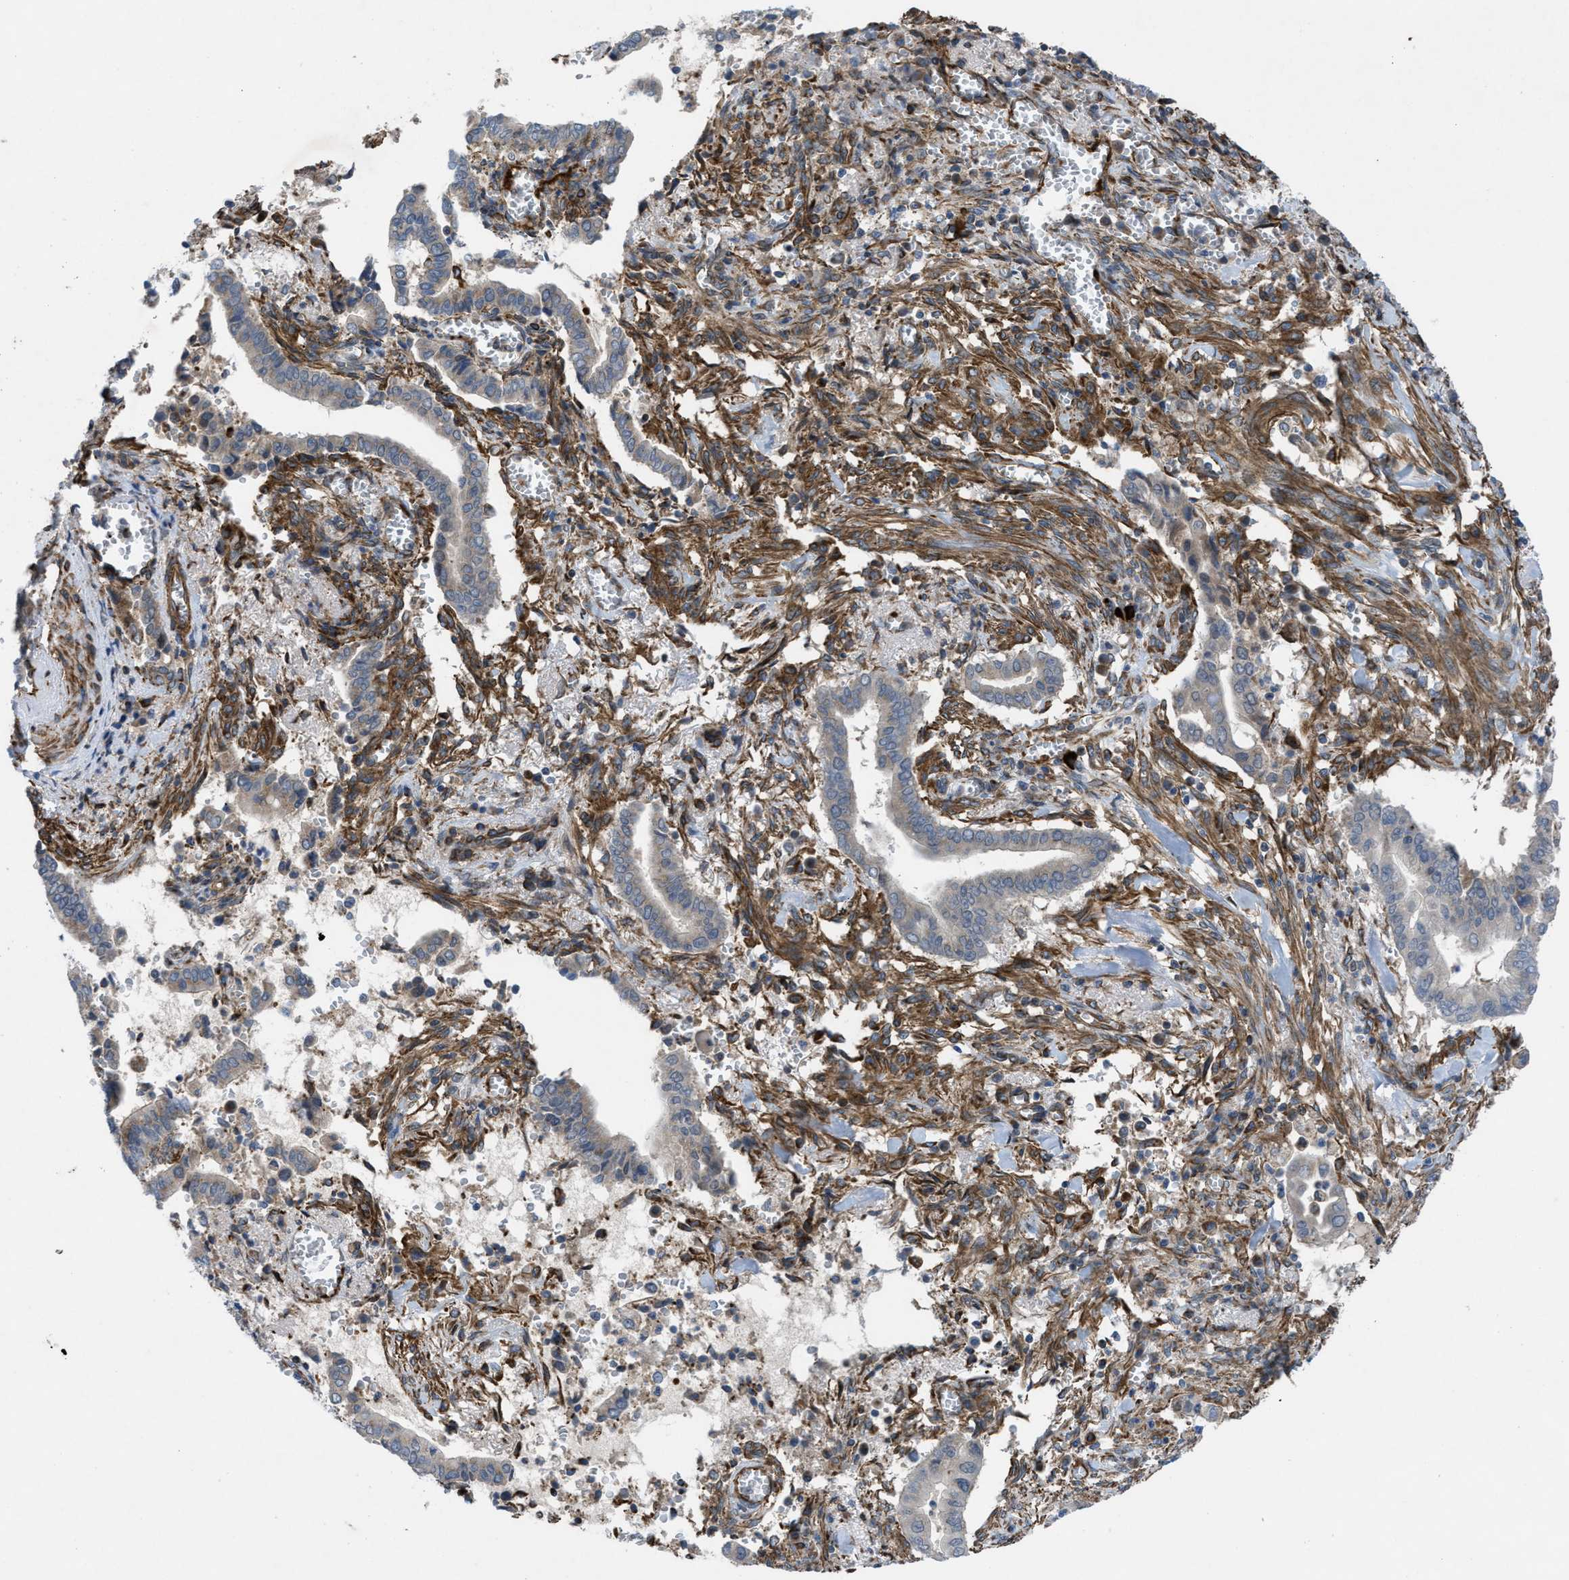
{"staining": {"intensity": "weak", "quantity": ">75%", "location": "cytoplasmic/membranous"}, "tissue": "cervical cancer", "cell_type": "Tumor cells", "image_type": "cancer", "snomed": [{"axis": "morphology", "description": "Adenocarcinoma, NOS"}, {"axis": "topography", "description": "Cervix"}], "caption": "Cervical adenocarcinoma stained for a protein (brown) displays weak cytoplasmic/membranous positive expression in approximately >75% of tumor cells.", "gene": "SLC6A9", "patient": {"sex": "female", "age": 44}}